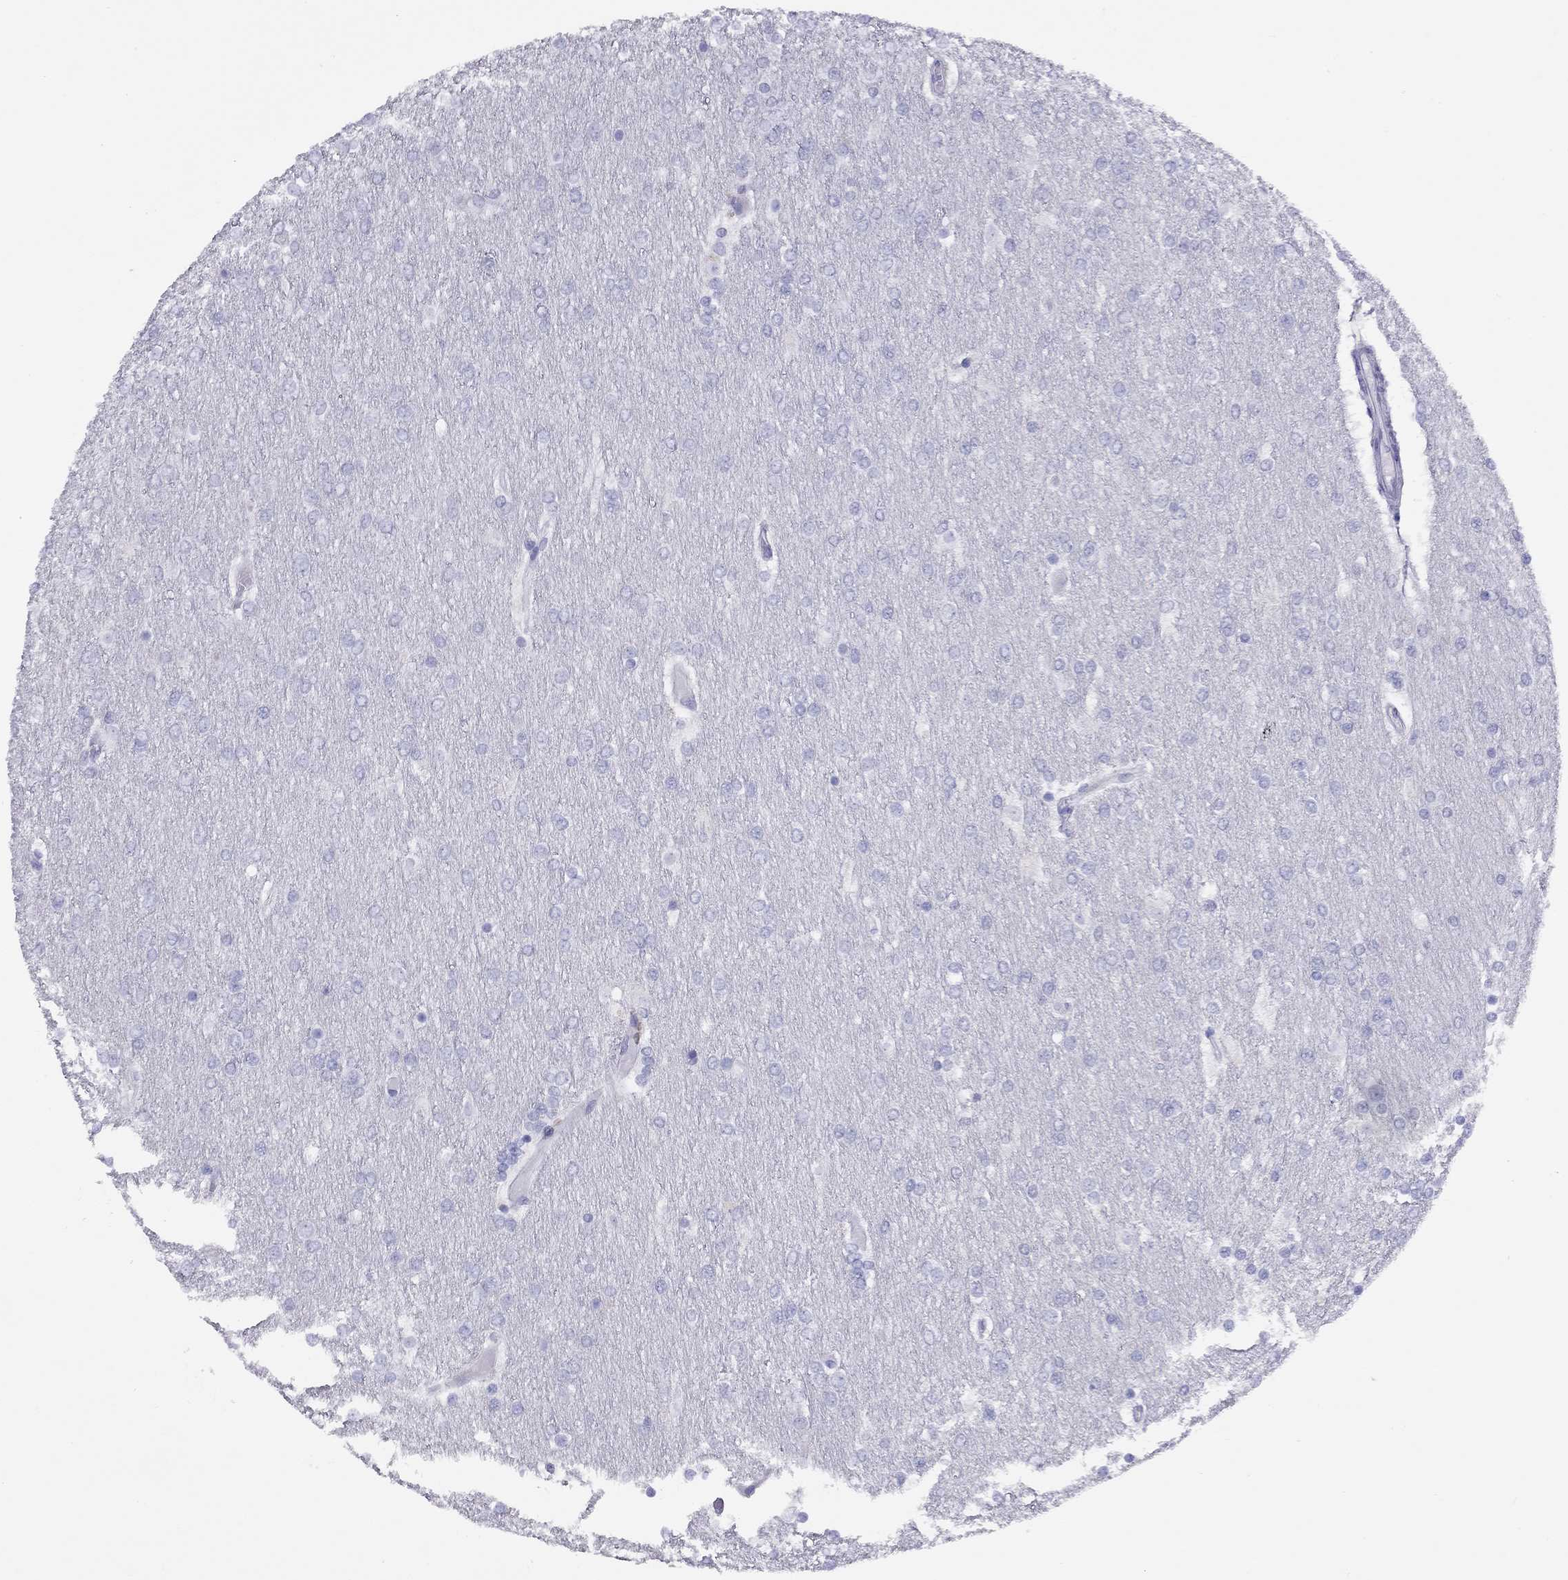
{"staining": {"intensity": "negative", "quantity": "none", "location": "none"}, "tissue": "glioma", "cell_type": "Tumor cells", "image_type": "cancer", "snomed": [{"axis": "morphology", "description": "Glioma, malignant, High grade"}, {"axis": "topography", "description": "Brain"}], "caption": "Tumor cells show no significant staining in glioma.", "gene": "LRIT2", "patient": {"sex": "female", "age": 61}}